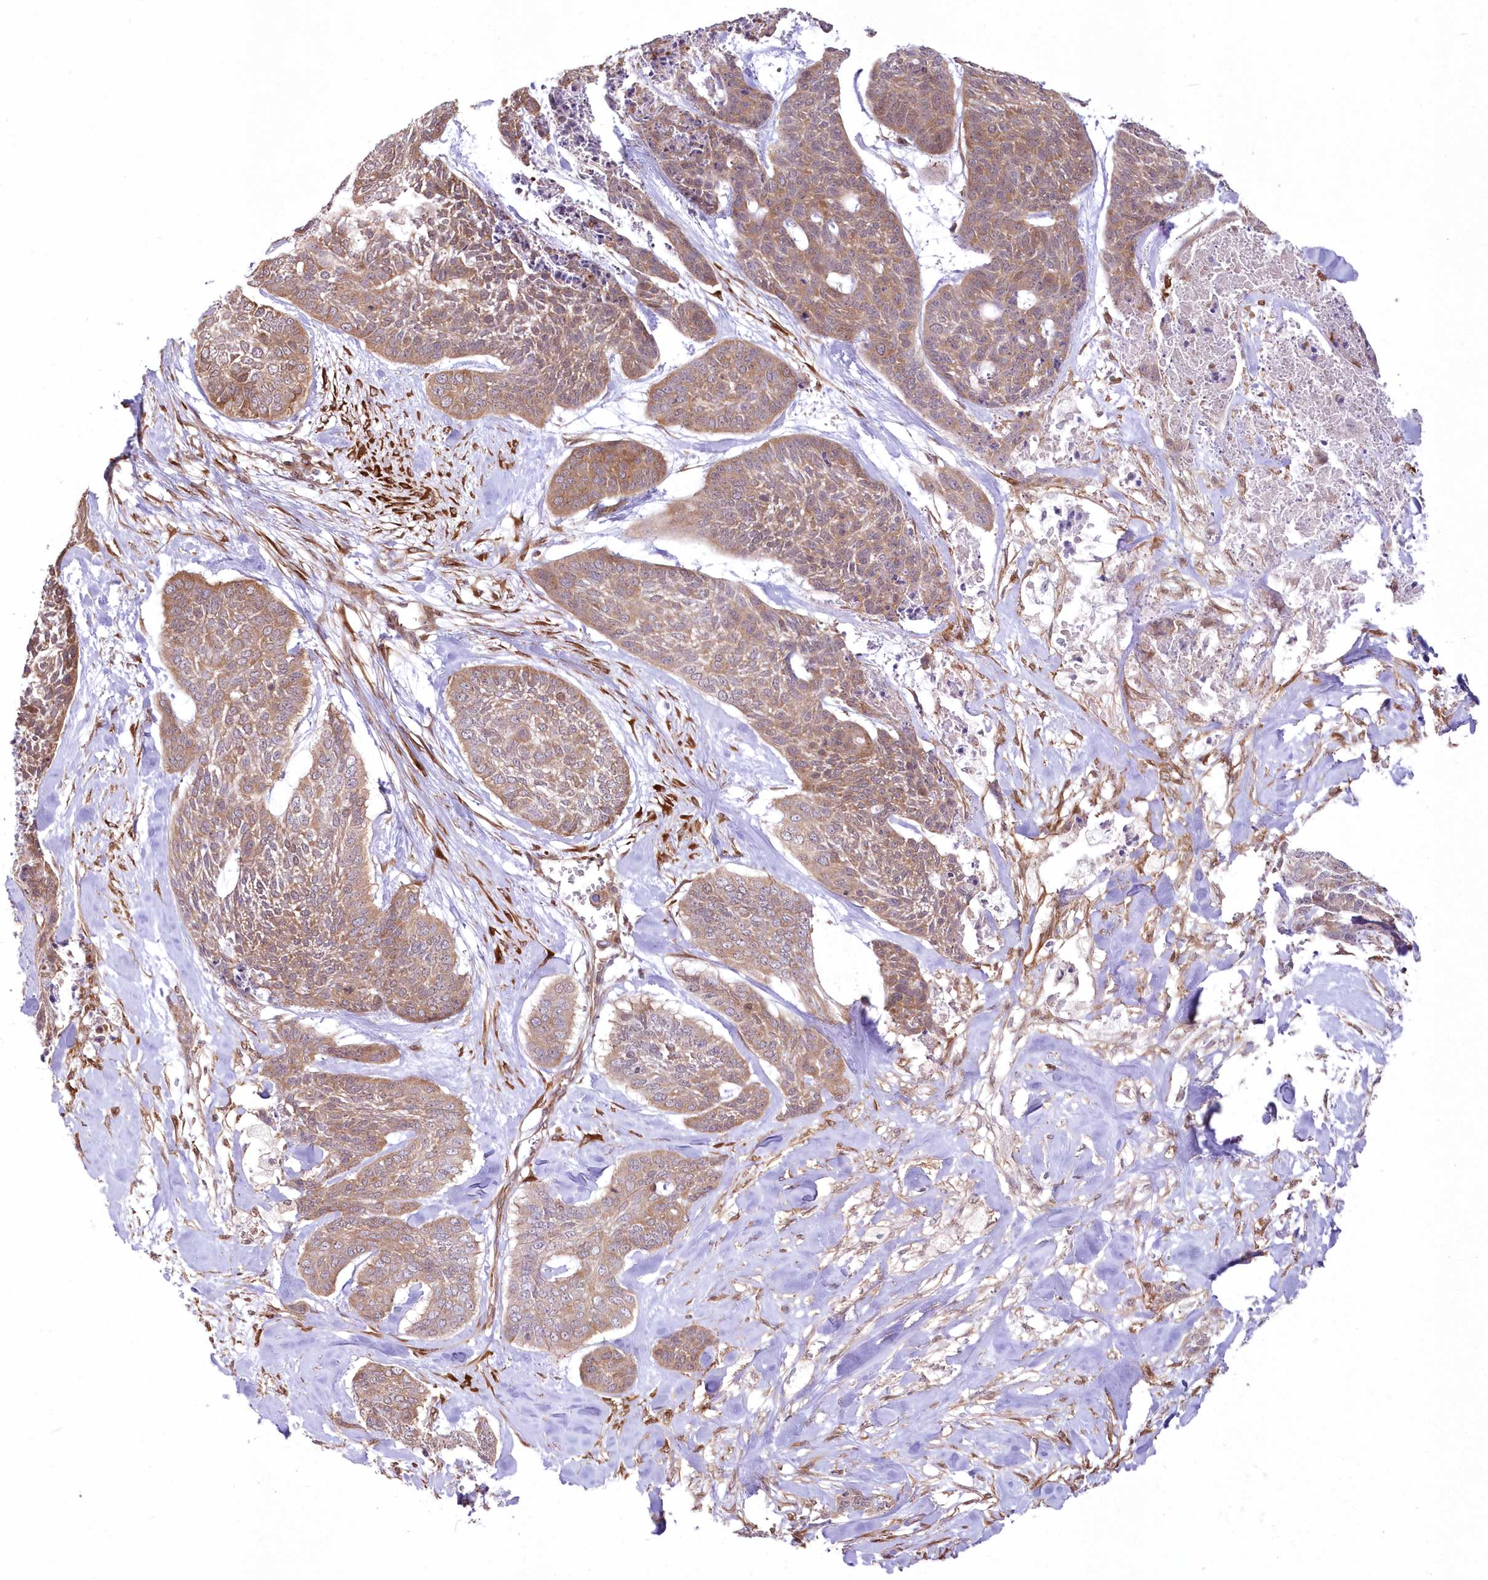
{"staining": {"intensity": "moderate", "quantity": ">75%", "location": "cytoplasmic/membranous"}, "tissue": "skin cancer", "cell_type": "Tumor cells", "image_type": "cancer", "snomed": [{"axis": "morphology", "description": "Basal cell carcinoma"}, {"axis": "topography", "description": "Skin"}], "caption": "IHC of human skin cancer (basal cell carcinoma) shows medium levels of moderate cytoplasmic/membranous expression in about >75% of tumor cells.", "gene": "SH3PXD2B", "patient": {"sex": "female", "age": 64}}